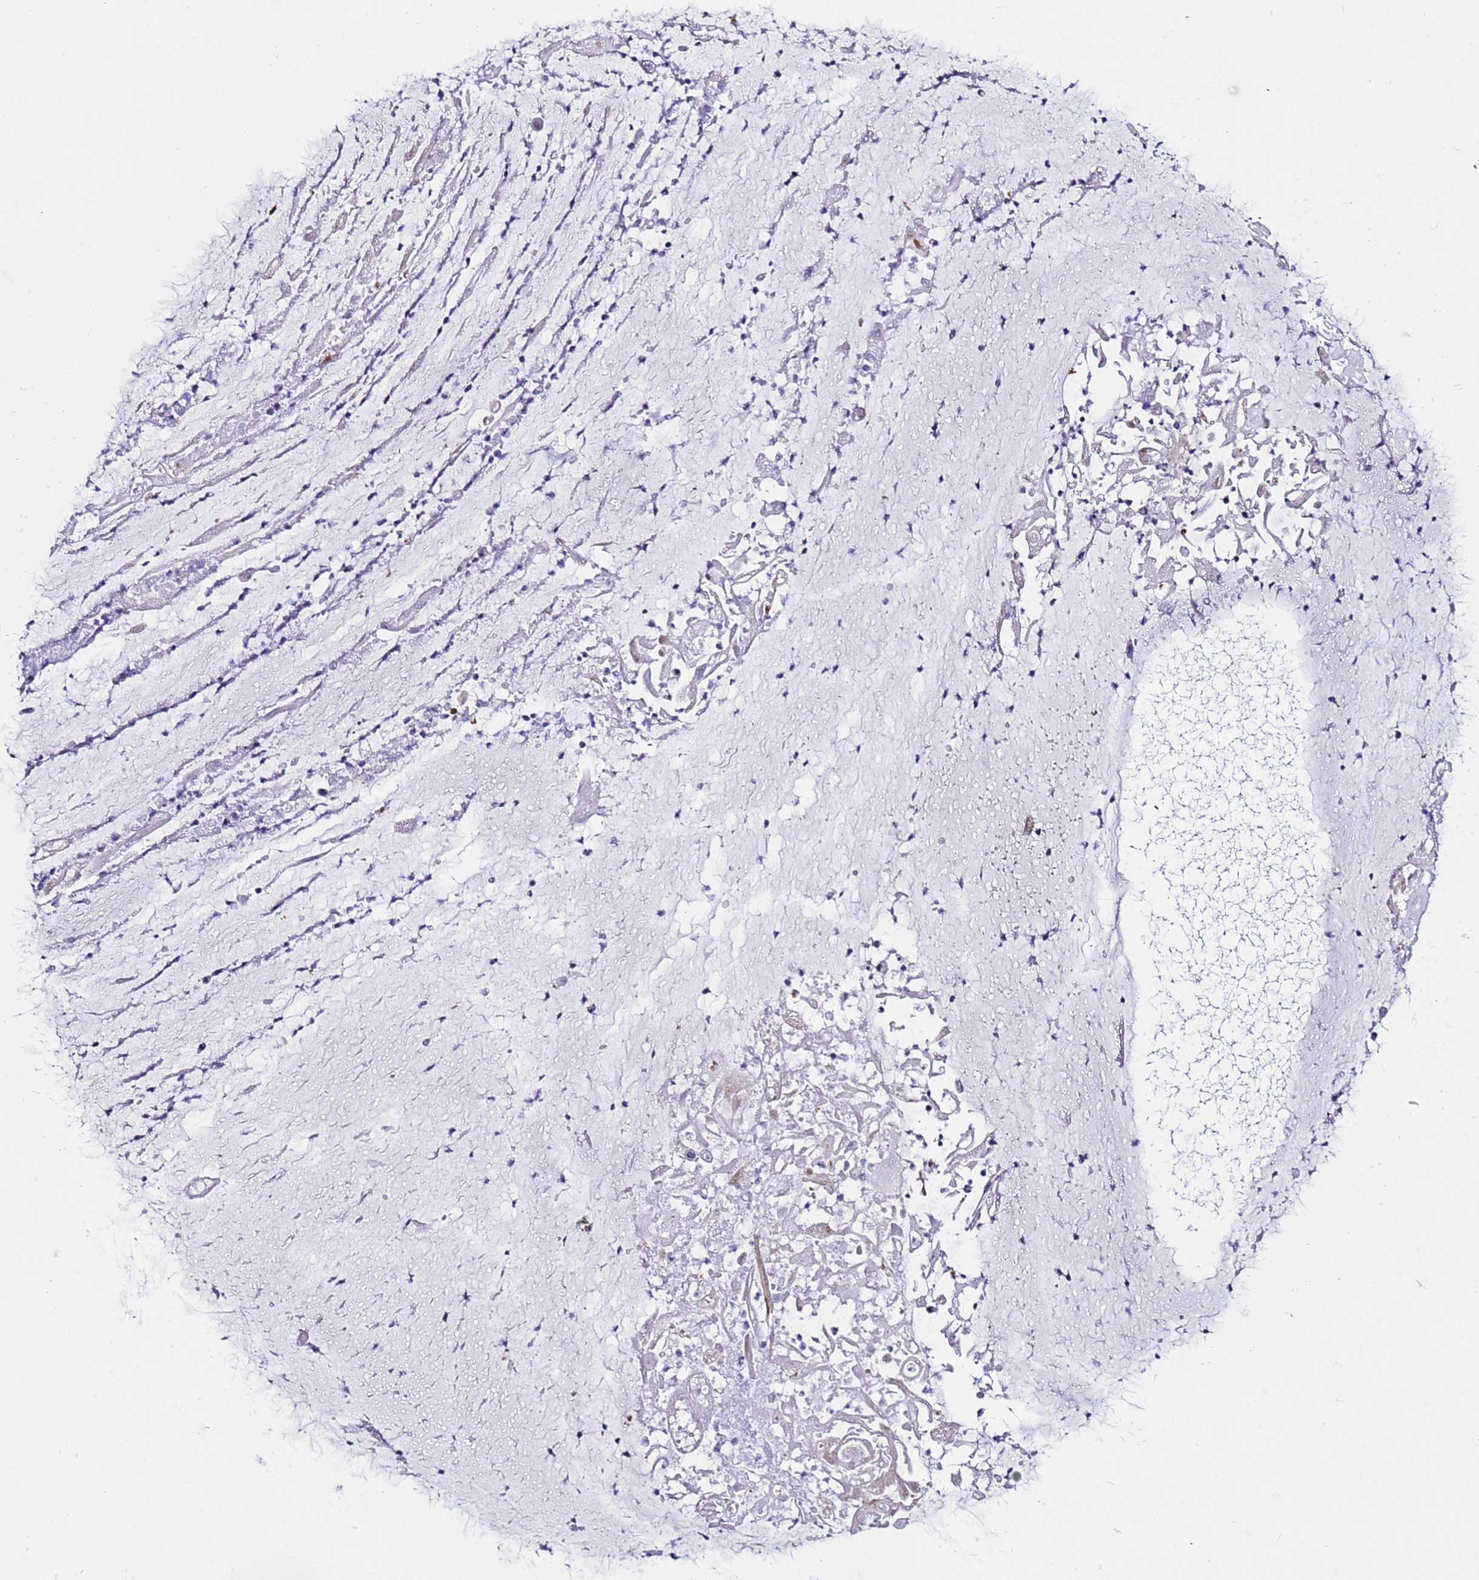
{"staining": {"intensity": "negative", "quantity": "none", "location": "none"}, "tissue": "adipose tissue", "cell_type": "Adipocytes", "image_type": "normal", "snomed": [{"axis": "morphology", "description": "Normal tissue, NOS"}, {"axis": "topography", "description": "Lymph node"}, {"axis": "topography", "description": "Cartilage tissue"}, {"axis": "topography", "description": "Bronchus"}], "caption": "IHC of benign adipose tissue exhibits no staining in adipocytes. Brightfield microscopy of IHC stained with DAB (3,3'-diaminobenzidine) (brown) and hematoxylin (blue), captured at high magnification.", "gene": "POP5", "patient": {"sex": "male", "age": 63}}